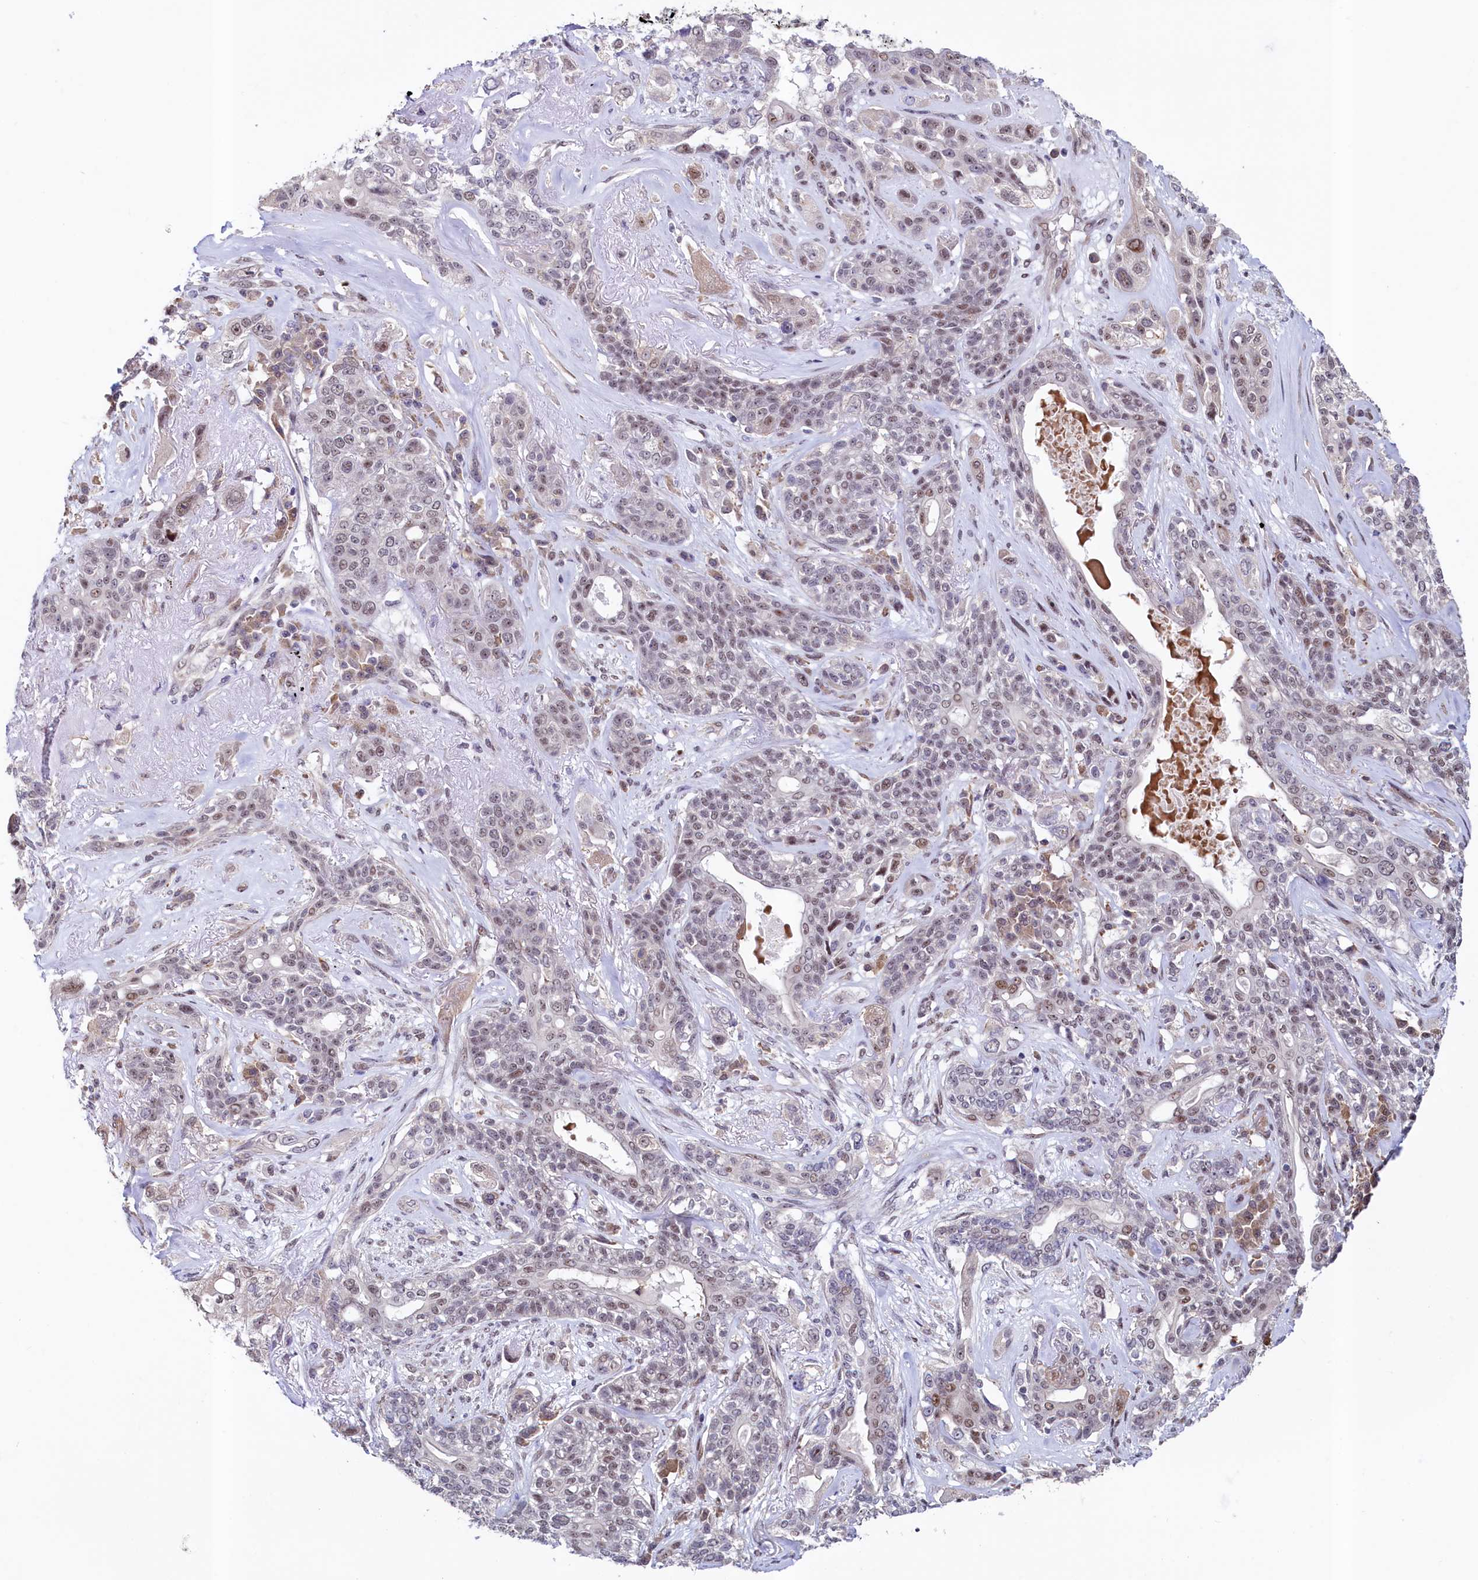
{"staining": {"intensity": "weak", "quantity": "25%-75%", "location": "nuclear"}, "tissue": "lung cancer", "cell_type": "Tumor cells", "image_type": "cancer", "snomed": [{"axis": "morphology", "description": "Squamous cell carcinoma, NOS"}, {"axis": "topography", "description": "Lung"}], "caption": "Lung cancer (squamous cell carcinoma) tissue exhibits weak nuclear staining in about 25%-75% of tumor cells, visualized by immunohistochemistry.", "gene": "LEO1", "patient": {"sex": "female", "age": 70}}